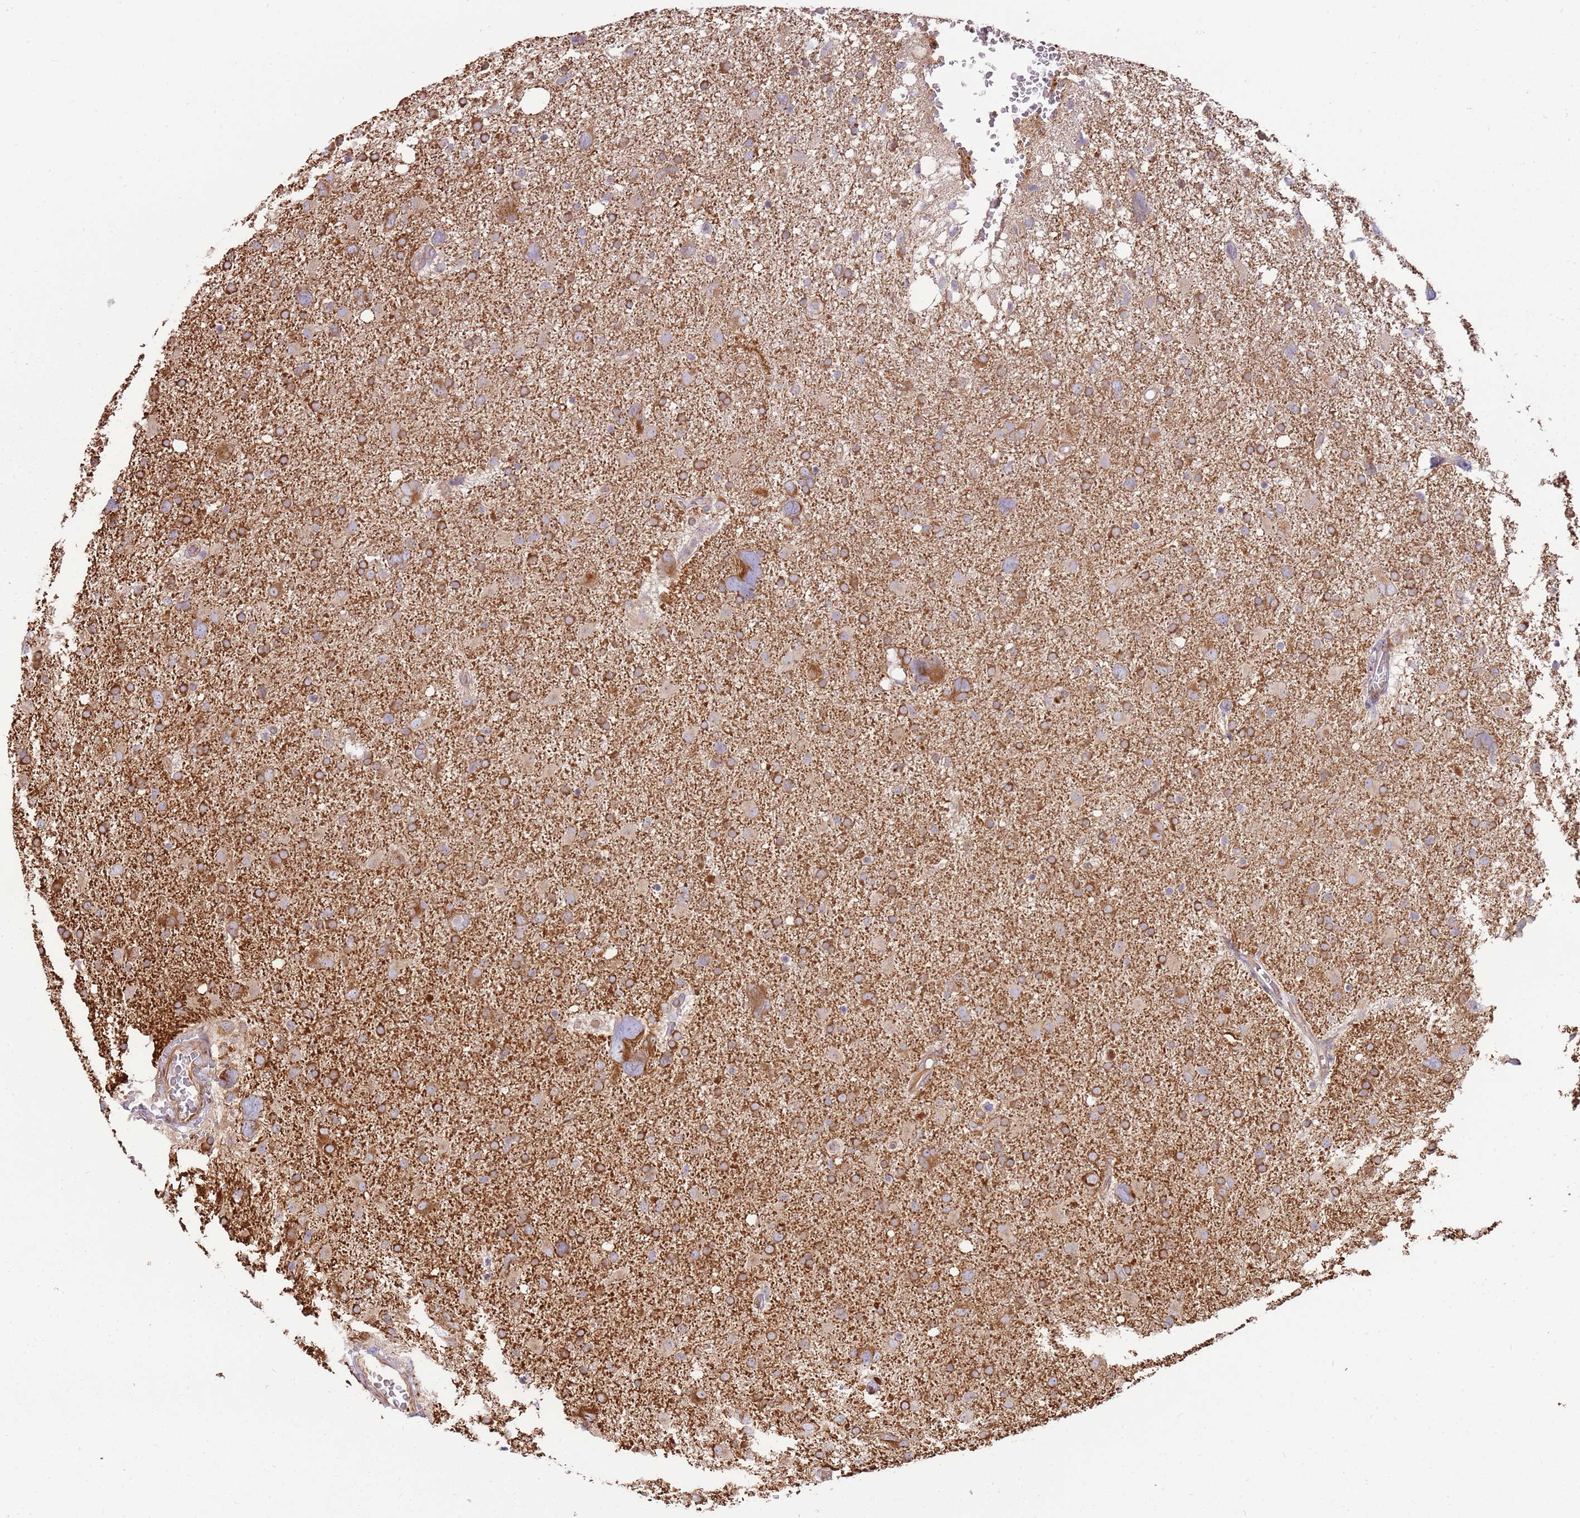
{"staining": {"intensity": "moderate", "quantity": ">75%", "location": "cytoplasmic/membranous"}, "tissue": "glioma", "cell_type": "Tumor cells", "image_type": "cancer", "snomed": [{"axis": "morphology", "description": "Glioma, malignant, High grade"}, {"axis": "topography", "description": "Brain"}], "caption": "Immunohistochemistry (IHC) staining of malignant glioma (high-grade), which displays medium levels of moderate cytoplasmic/membranous expression in about >75% of tumor cells indicating moderate cytoplasmic/membranous protein positivity. The staining was performed using DAB (3,3'-diaminobenzidine) (brown) for protein detection and nuclei were counterstained in hematoxylin (blue).", "gene": "EMC1", "patient": {"sex": "male", "age": 61}}